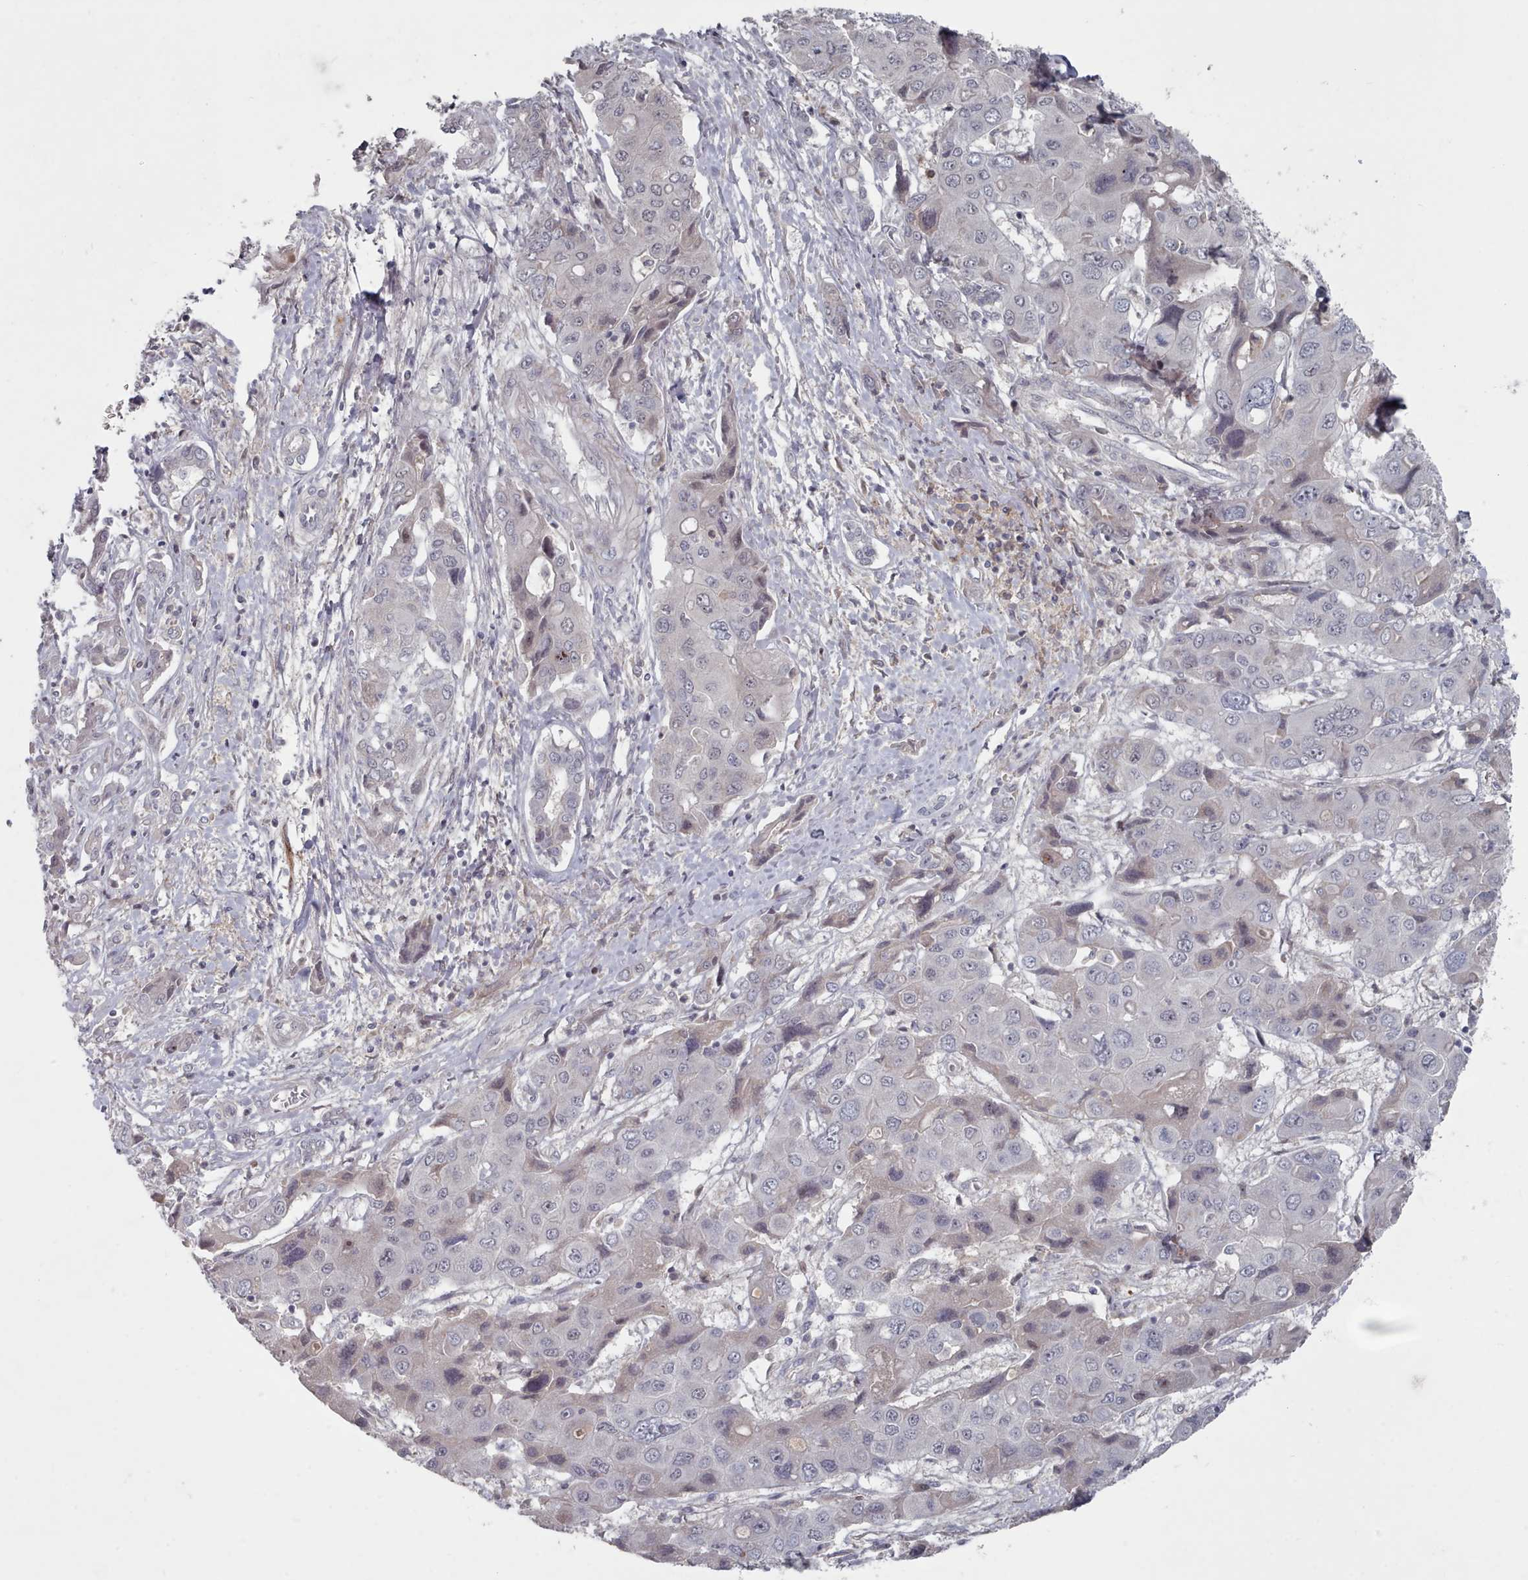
{"staining": {"intensity": "weak", "quantity": "<25%", "location": "cytoplasmic/membranous,nuclear"}, "tissue": "liver cancer", "cell_type": "Tumor cells", "image_type": "cancer", "snomed": [{"axis": "morphology", "description": "Cholangiocarcinoma"}, {"axis": "topography", "description": "Liver"}], "caption": "DAB (3,3'-diaminobenzidine) immunohistochemical staining of liver cholangiocarcinoma shows no significant positivity in tumor cells.", "gene": "COL8A2", "patient": {"sex": "male", "age": 67}}